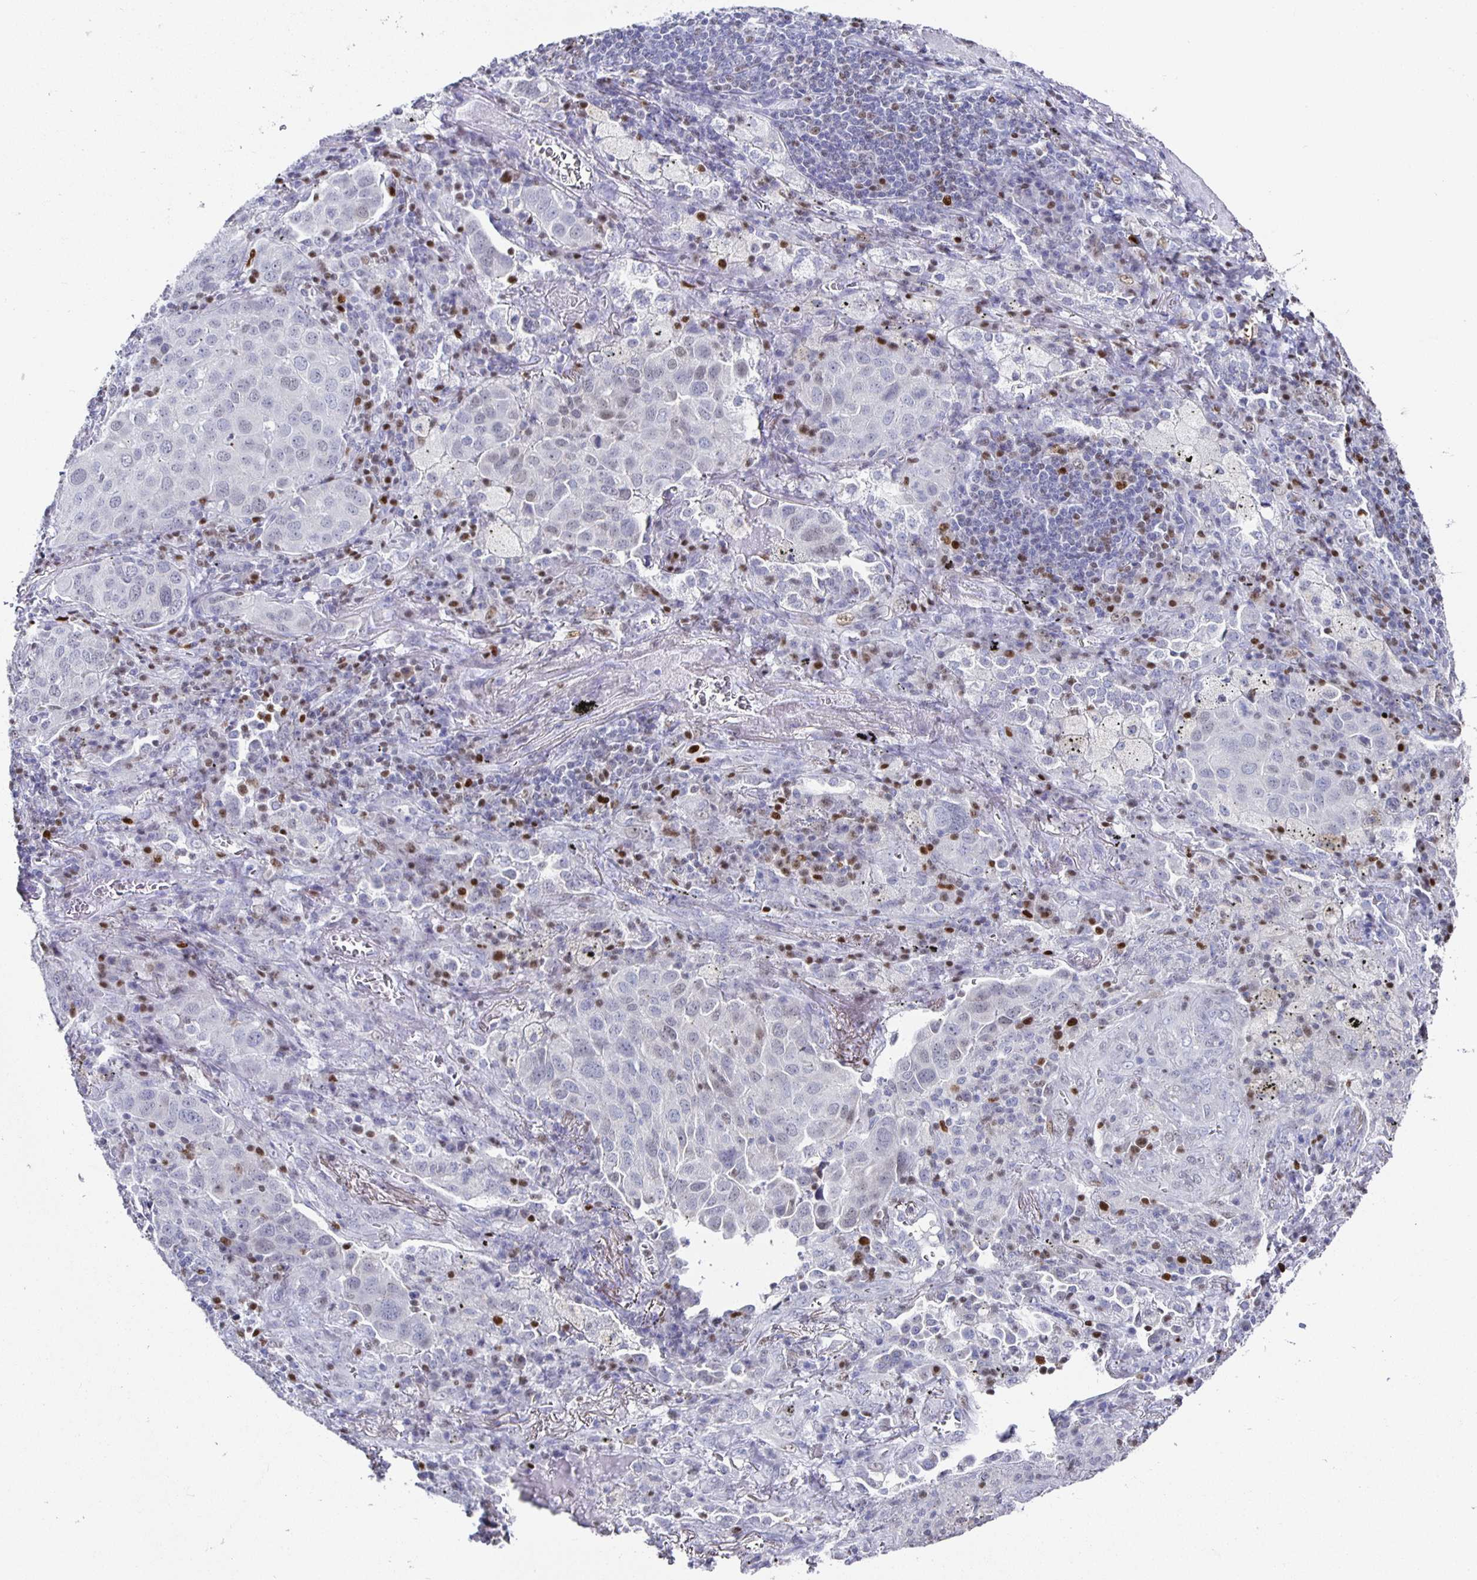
{"staining": {"intensity": "negative", "quantity": "none", "location": "none"}, "tissue": "lung cancer", "cell_type": "Tumor cells", "image_type": "cancer", "snomed": [{"axis": "morphology", "description": "Adenocarcinoma, NOS"}, {"axis": "morphology", "description": "Adenocarcinoma, metastatic, NOS"}, {"axis": "topography", "description": "Lymph node"}, {"axis": "topography", "description": "Lung"}], "caption": "Immunohistochemical staining of lung adenocarcinoma shows no significant positivity in tumor cells.", "gene": "RUNX2", "patient": {"sex": "female", "age": 65}}